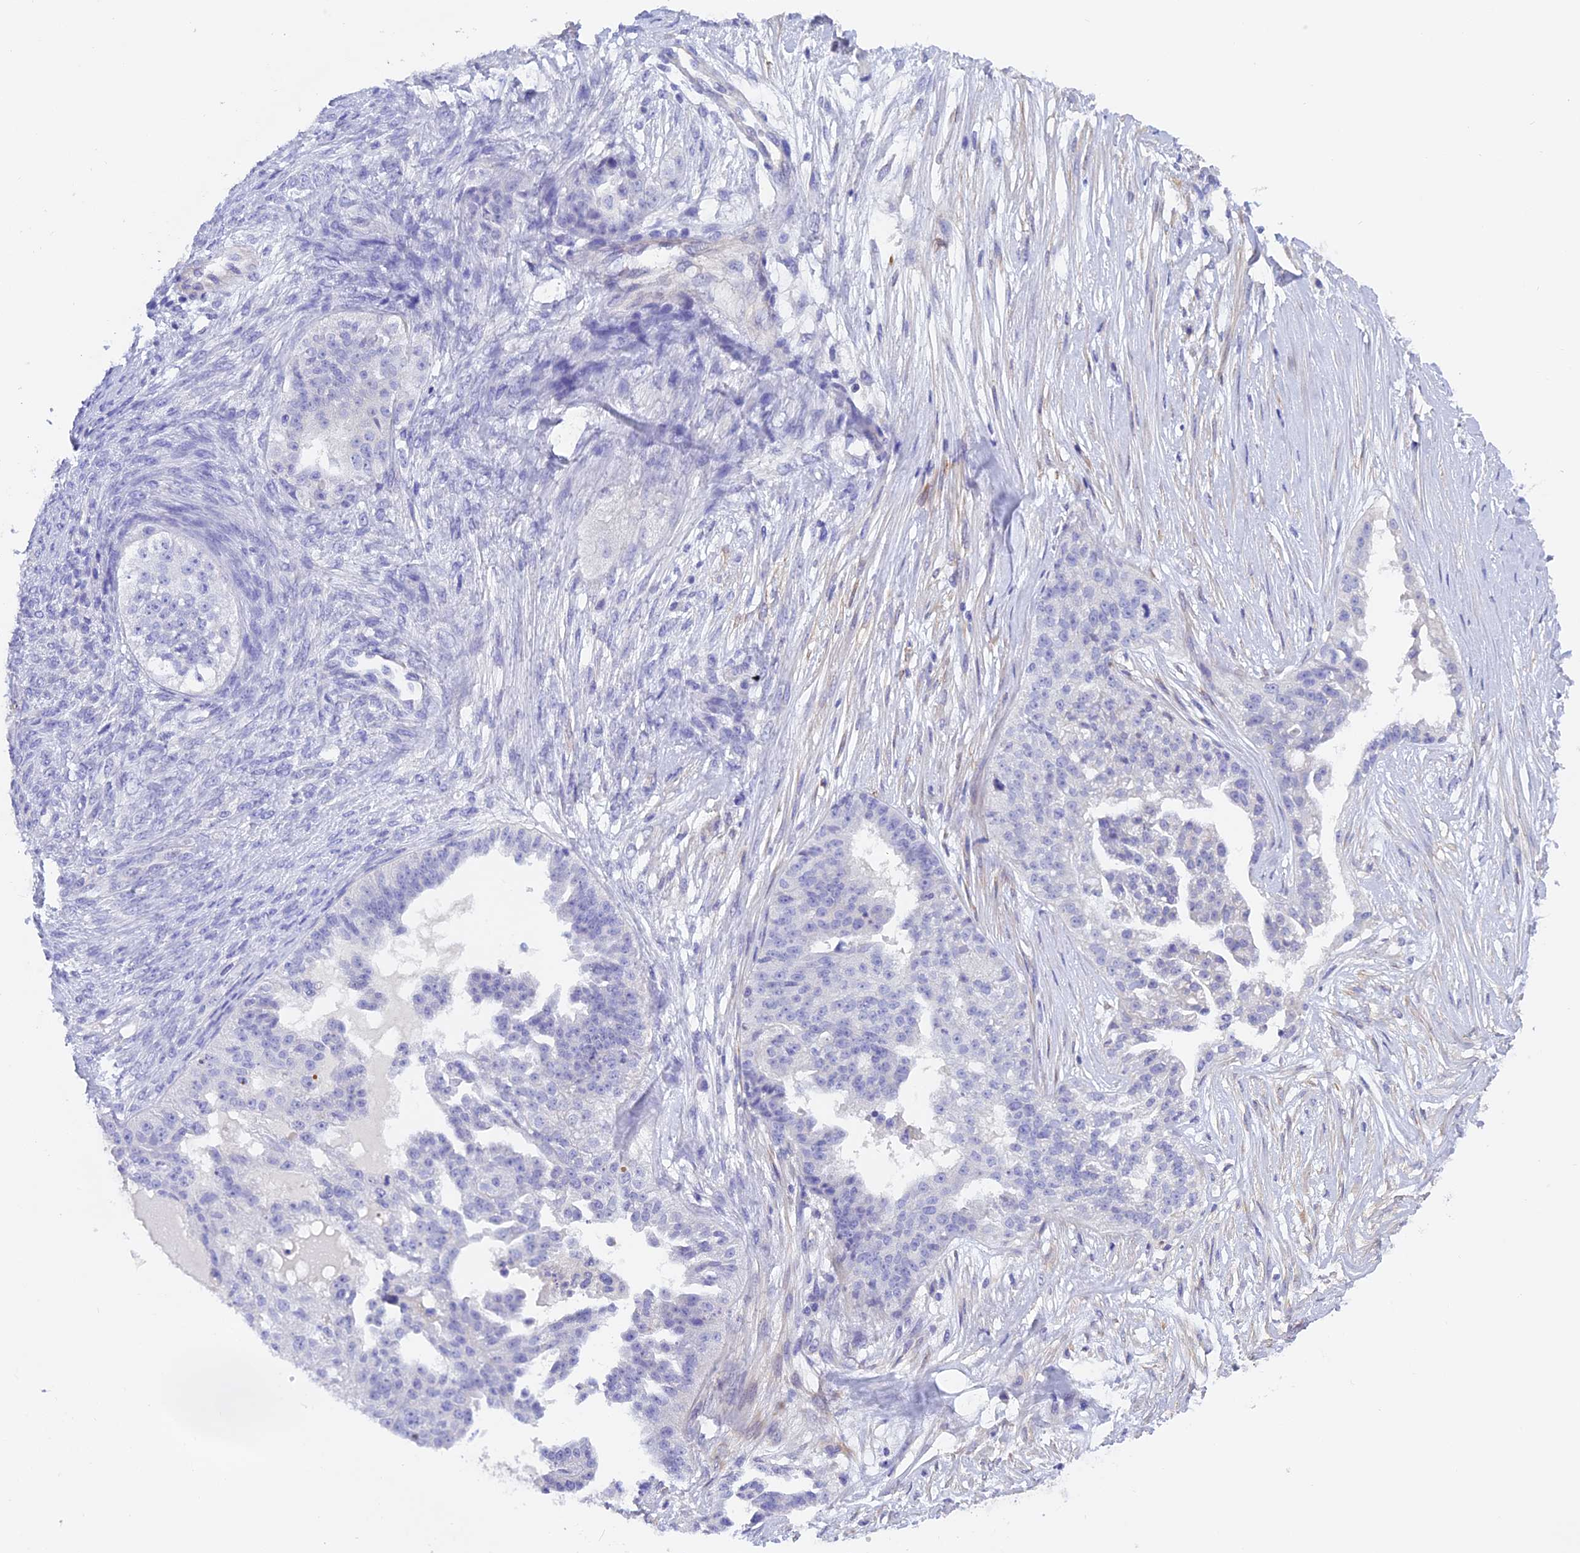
{"staining": {"intensity": "negative", "quantity": "none", "location": "none"}, "tissue": "ovarian cancer", "cell_type": "Tumor cells", "image_type": "cancer", "snomed": [{"axis": "morphology", "description": "Cystadenocarcinoma, serous, NOS"}, {"axis": "topography", "description": "Ovary"}], "caption": "Immunohistochemistry image of neoplastic tissue: ovarian cancer (serous cystadenocarcinoma) stained with DAB exhibits no significant protein staining in tumor cells. Nuclei are stained in blue.", "gene": "C17orf67", "patient": {"sex": "female", "age": 58}}